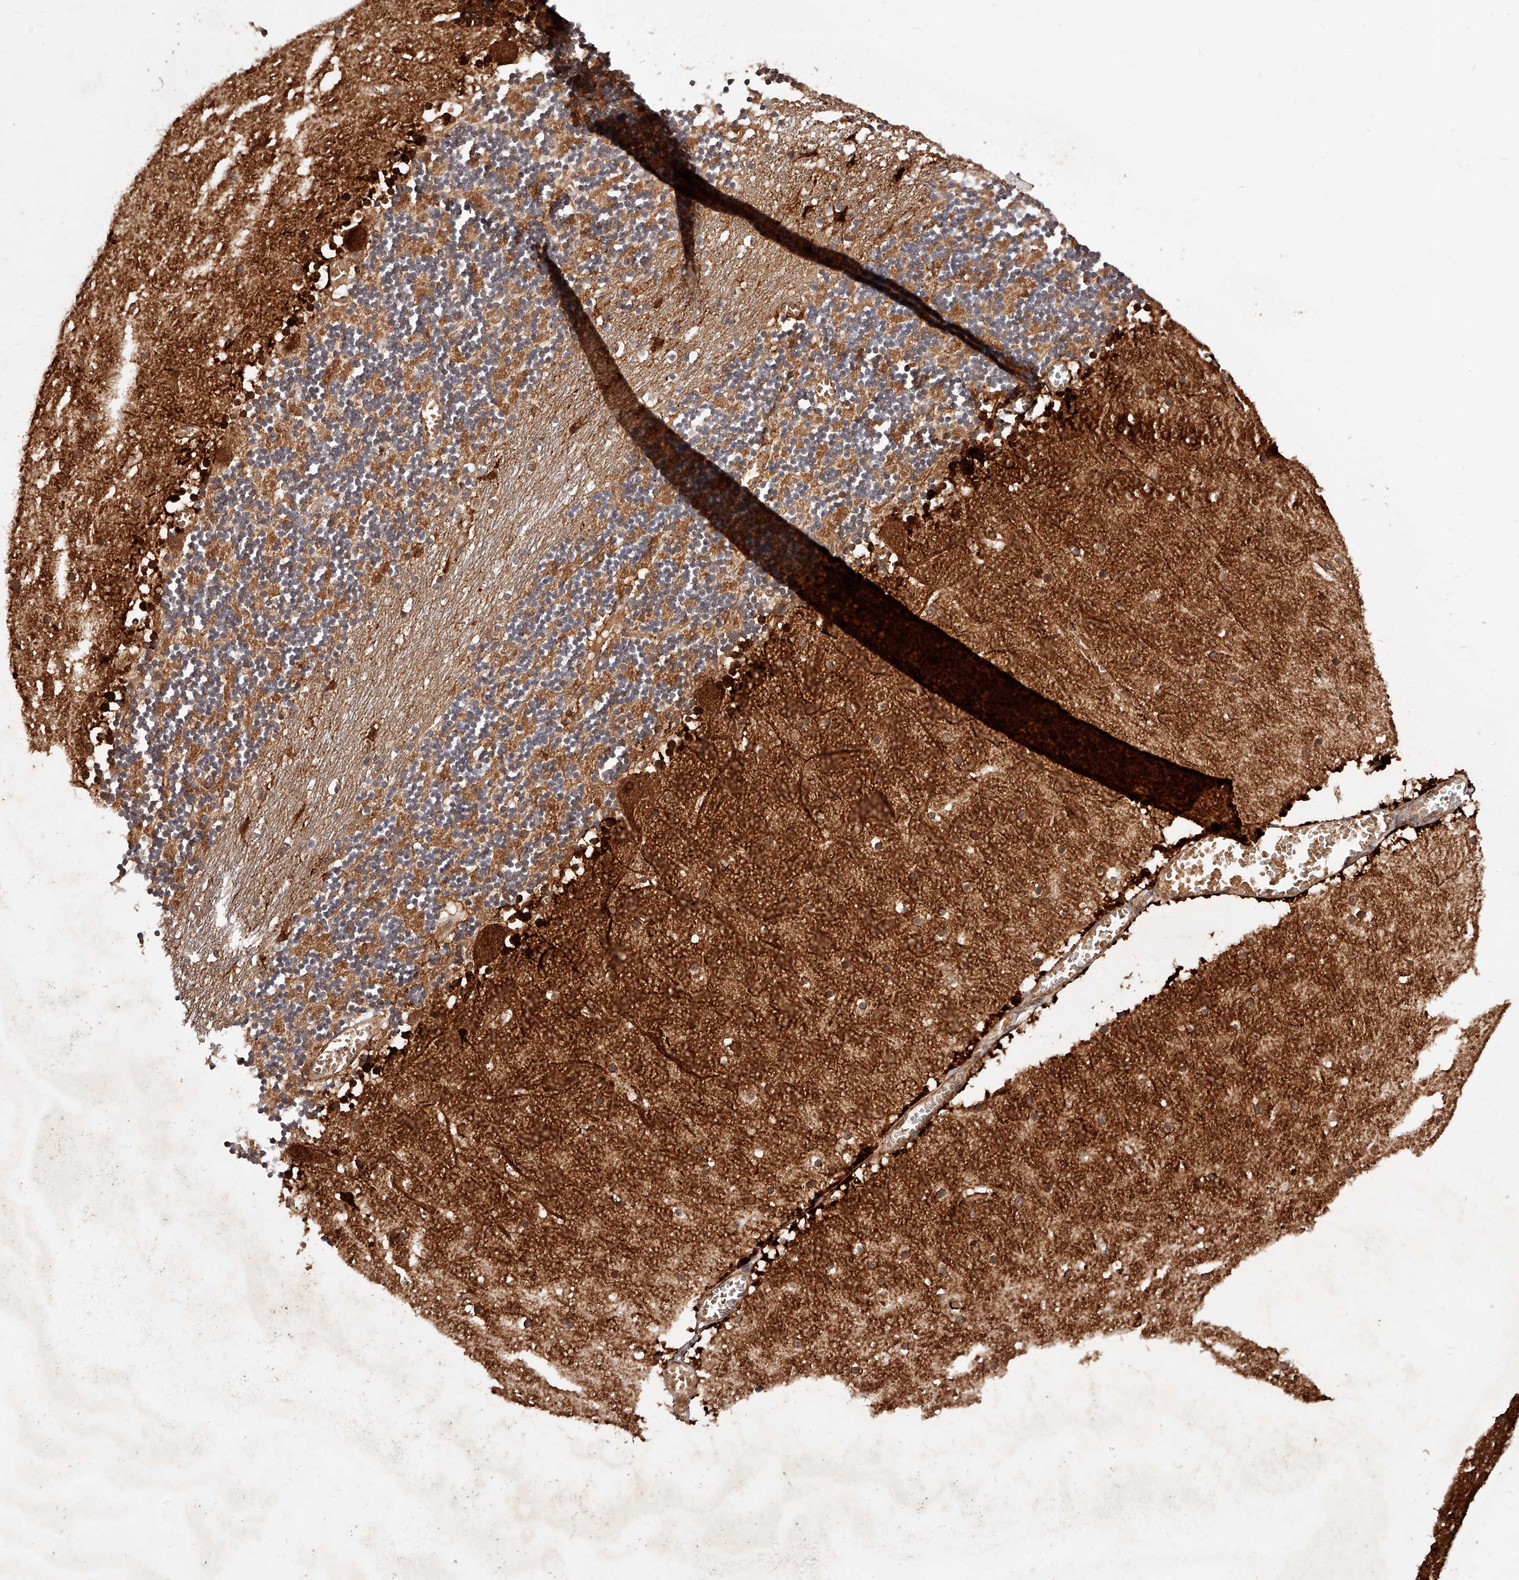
{"staining": {"intensity": "weak", "quantity": "<25%", "location": "cytoplasmic/membranous"}, "tissue": "cerebellum", "cell_type": "Cells in granular layer", "image_type": "normal", "snomed": [{"axis": "morphology", "description": "Normal tissue, NOS"}, {"axis": "topography", "description": "Cerebellum"}], "caption": "This is an immunohistochemistry (IHC) image of unremarkable human cerebellum. There is no expression in cells in granular layer.", "gene": "CUL7", "patient": {"sex": "female", "age": 28}}